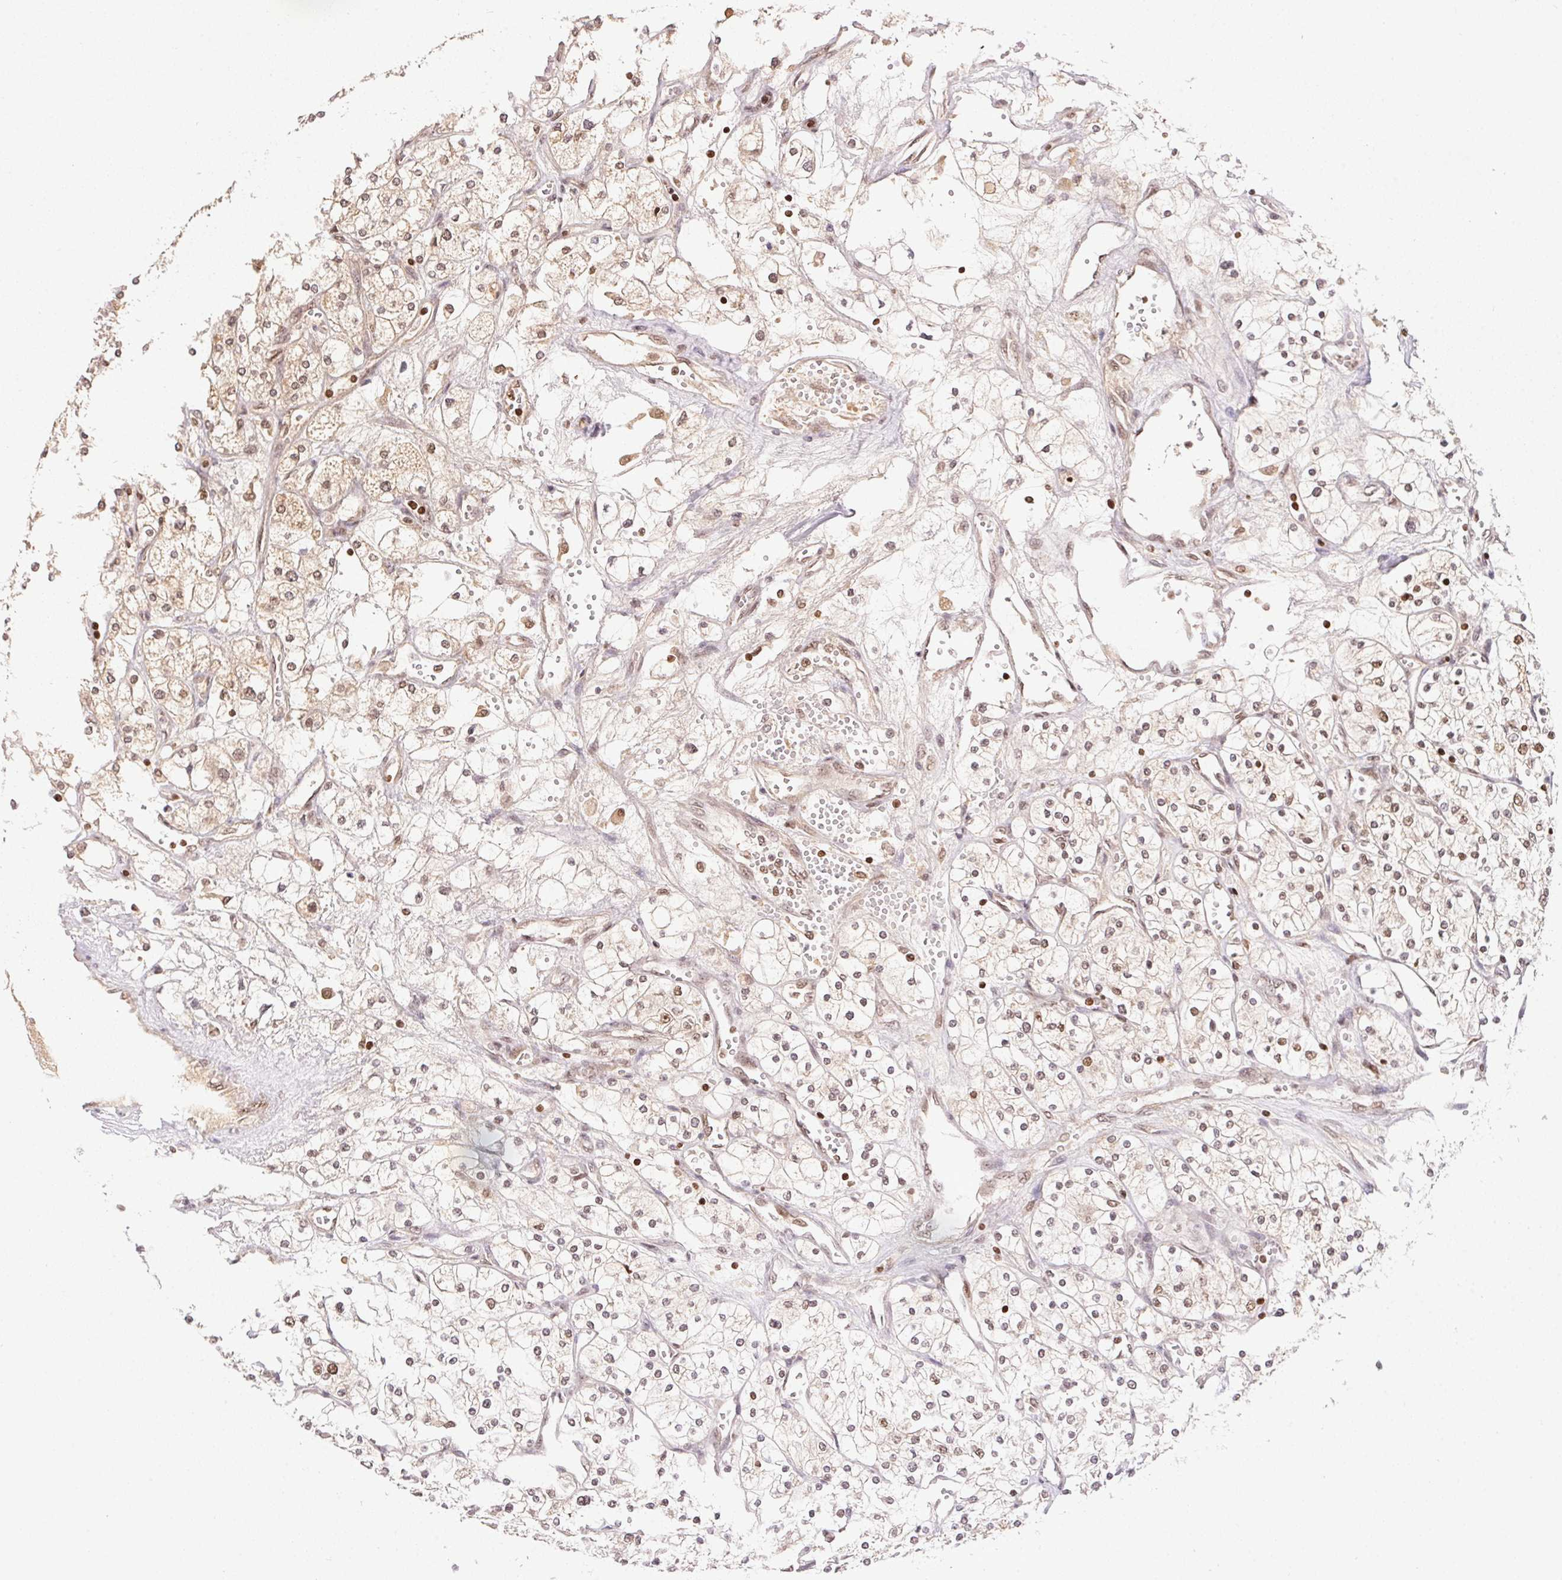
{"staining": {"intensity": "weak", "quantity": ">75%", "location": "cytoplasmic/membranous,nuclear"}, "tissue": "renal cancer", "cell_type": "Tumor cells", "image_type": "cancer", "snomed": [{"axis": "morphology", "description": "Adenocarcinoma, NOS"}, {"axis": "topography", "description": "Kidney"}], "caption": "Renal adenocarcinoma stained for a protein (brown) displays weak cytoplasmic/membranous and nuclear positive positivity in approximately >75% of tumor cells.", "gene": "POLD3", "patient": {"sex": "male", "age": 80}}